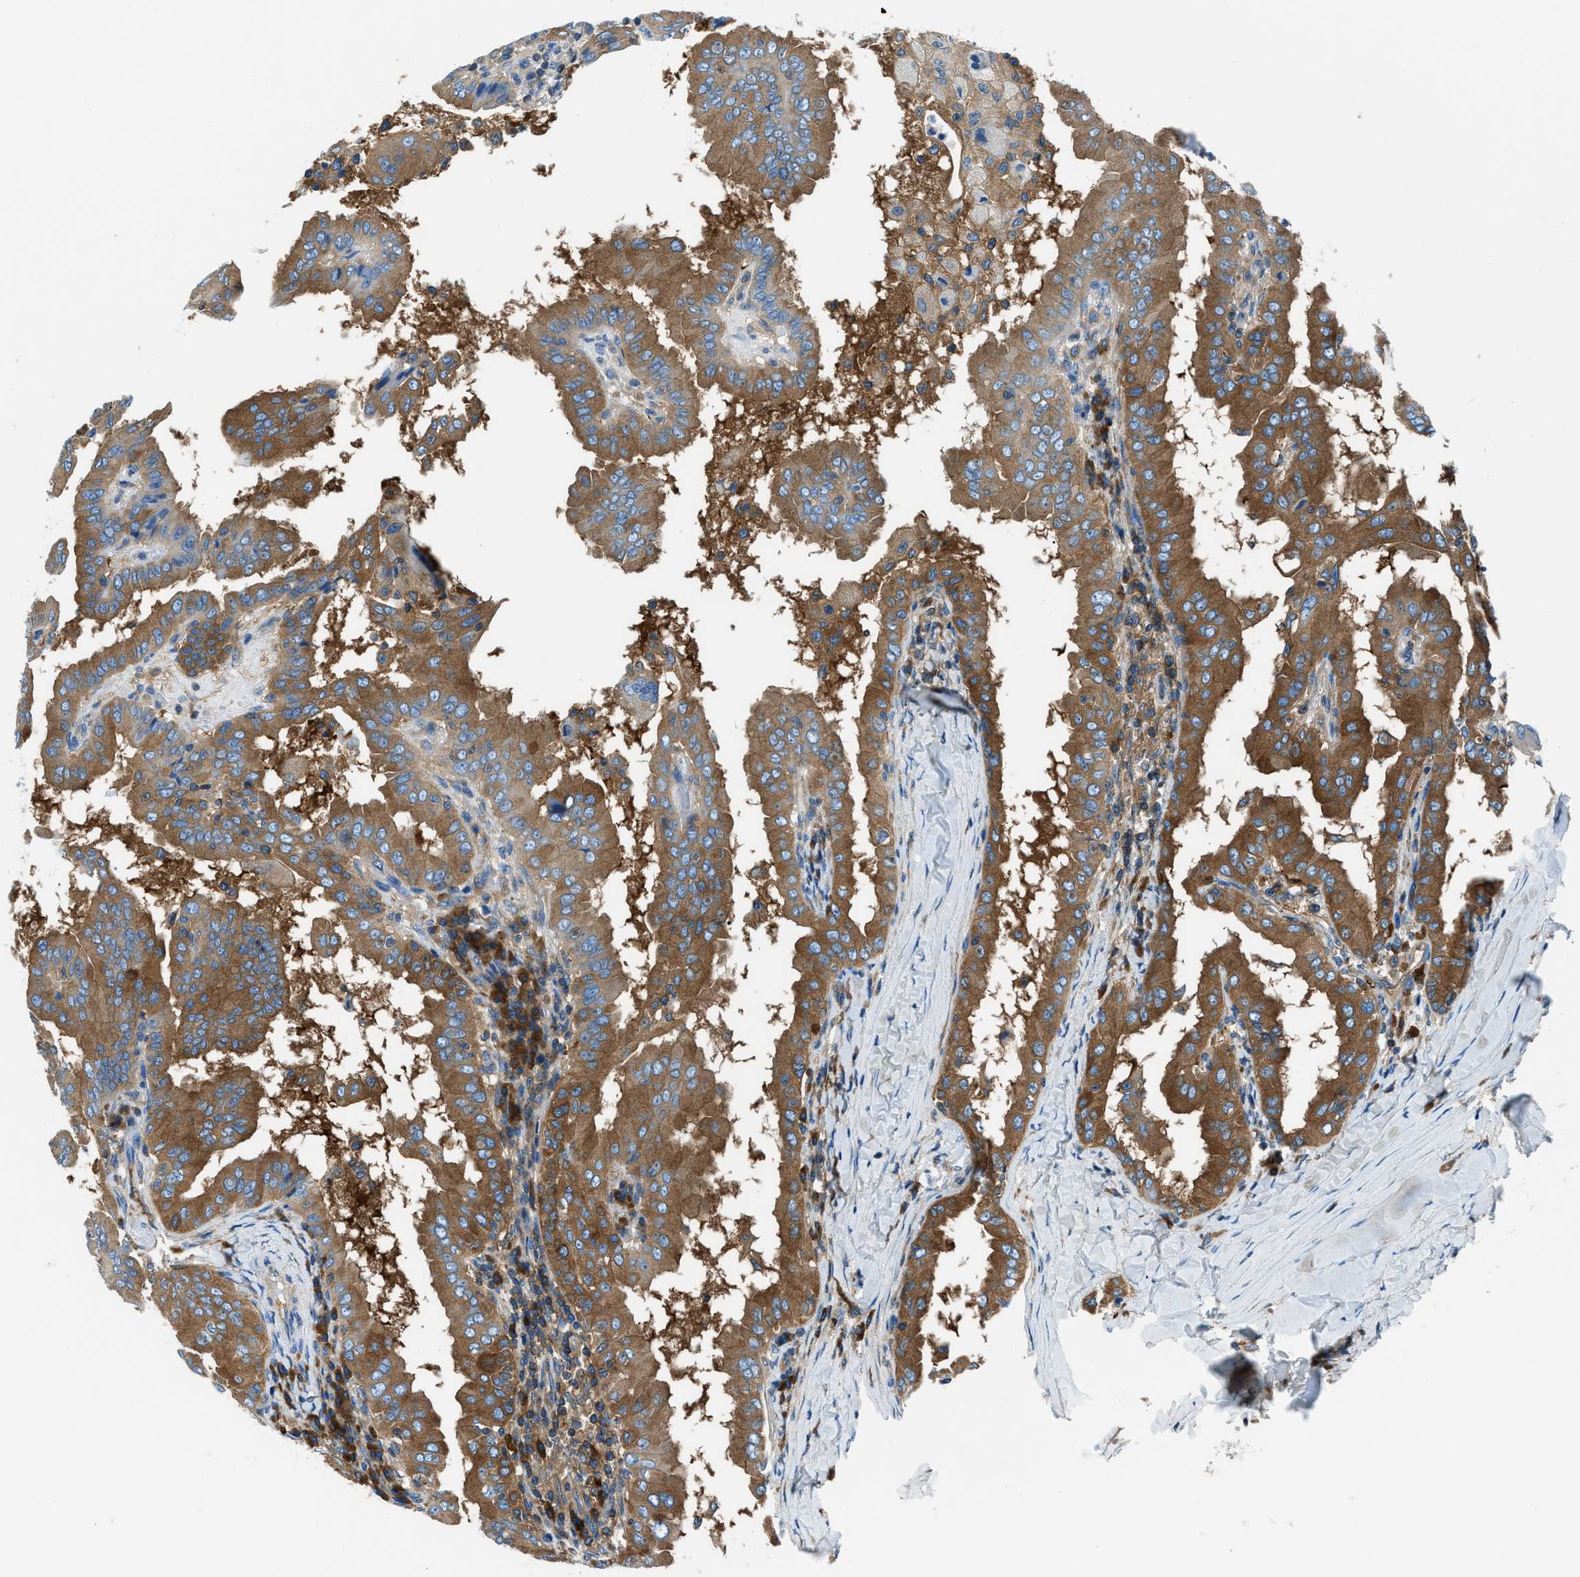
{"staining": {"intensity": "strong", "quantity": ">75%", "location": "cytoplasmic/membranous"}, "tissue": "thyroid cancer", "cell_type": "Tumor cells", "image_type": "cancer", "snomed": [{"axis": "morphology", "description": "Papillary adenocarcinoma, NOS"}, {"axis": "topography", "description": "Thyroid gland"}], "caption": "Human thyroid cancer stained with a brown dye shows strong cytoplasmic/membranous positive positivity in about >75% of tumor cells.", "gene": "SARS1", "patient": {"sex": "male", "age": 33}}